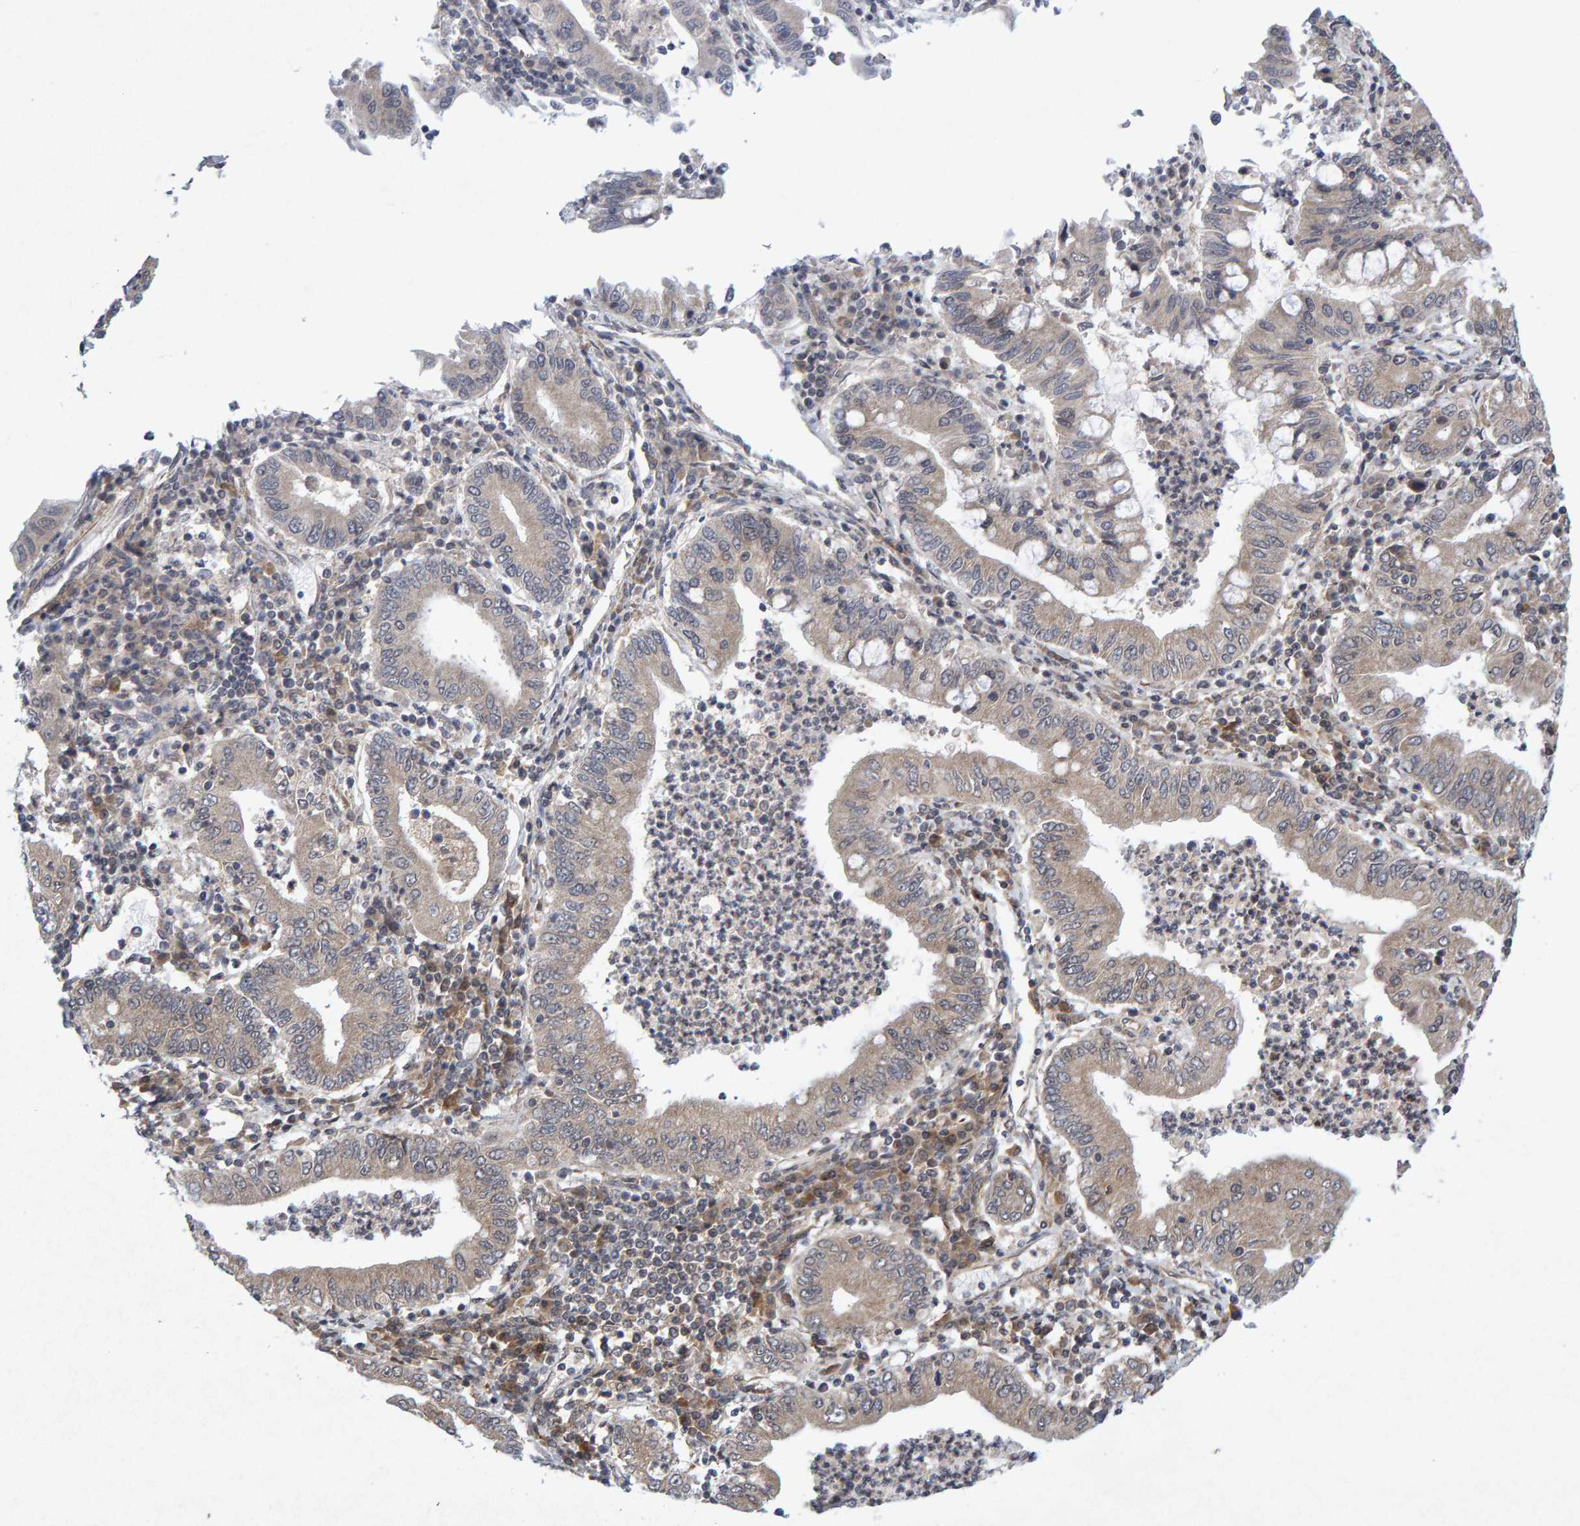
{"staining": {"intensity": "weak", "quantity": ">75%", "location": "cytoplasmic/membranous"}, "tissue": "stomach cancer", "cell_type": "Tumor cells", "image_type": "cancer", "snomed": [{"axis": "morphology", "description": "Normal tissue, NOS"}, {"axis": "morphology", "description": "Adenocarcinoma, NOS"}, {"axis": "topography", "description": "Esophagus"}, {"axis": "topography", "description": "Stomach, upper"}, {"axis": "topography", "description": "Peripheral nerve tissue"}], "caption": "Human stomach cancer (adenocarcinoma) stained with a protein marker shows weak staining in tumor cells.", "gene": "CDH2", "patient": {"sex": "male", "age": 62}}